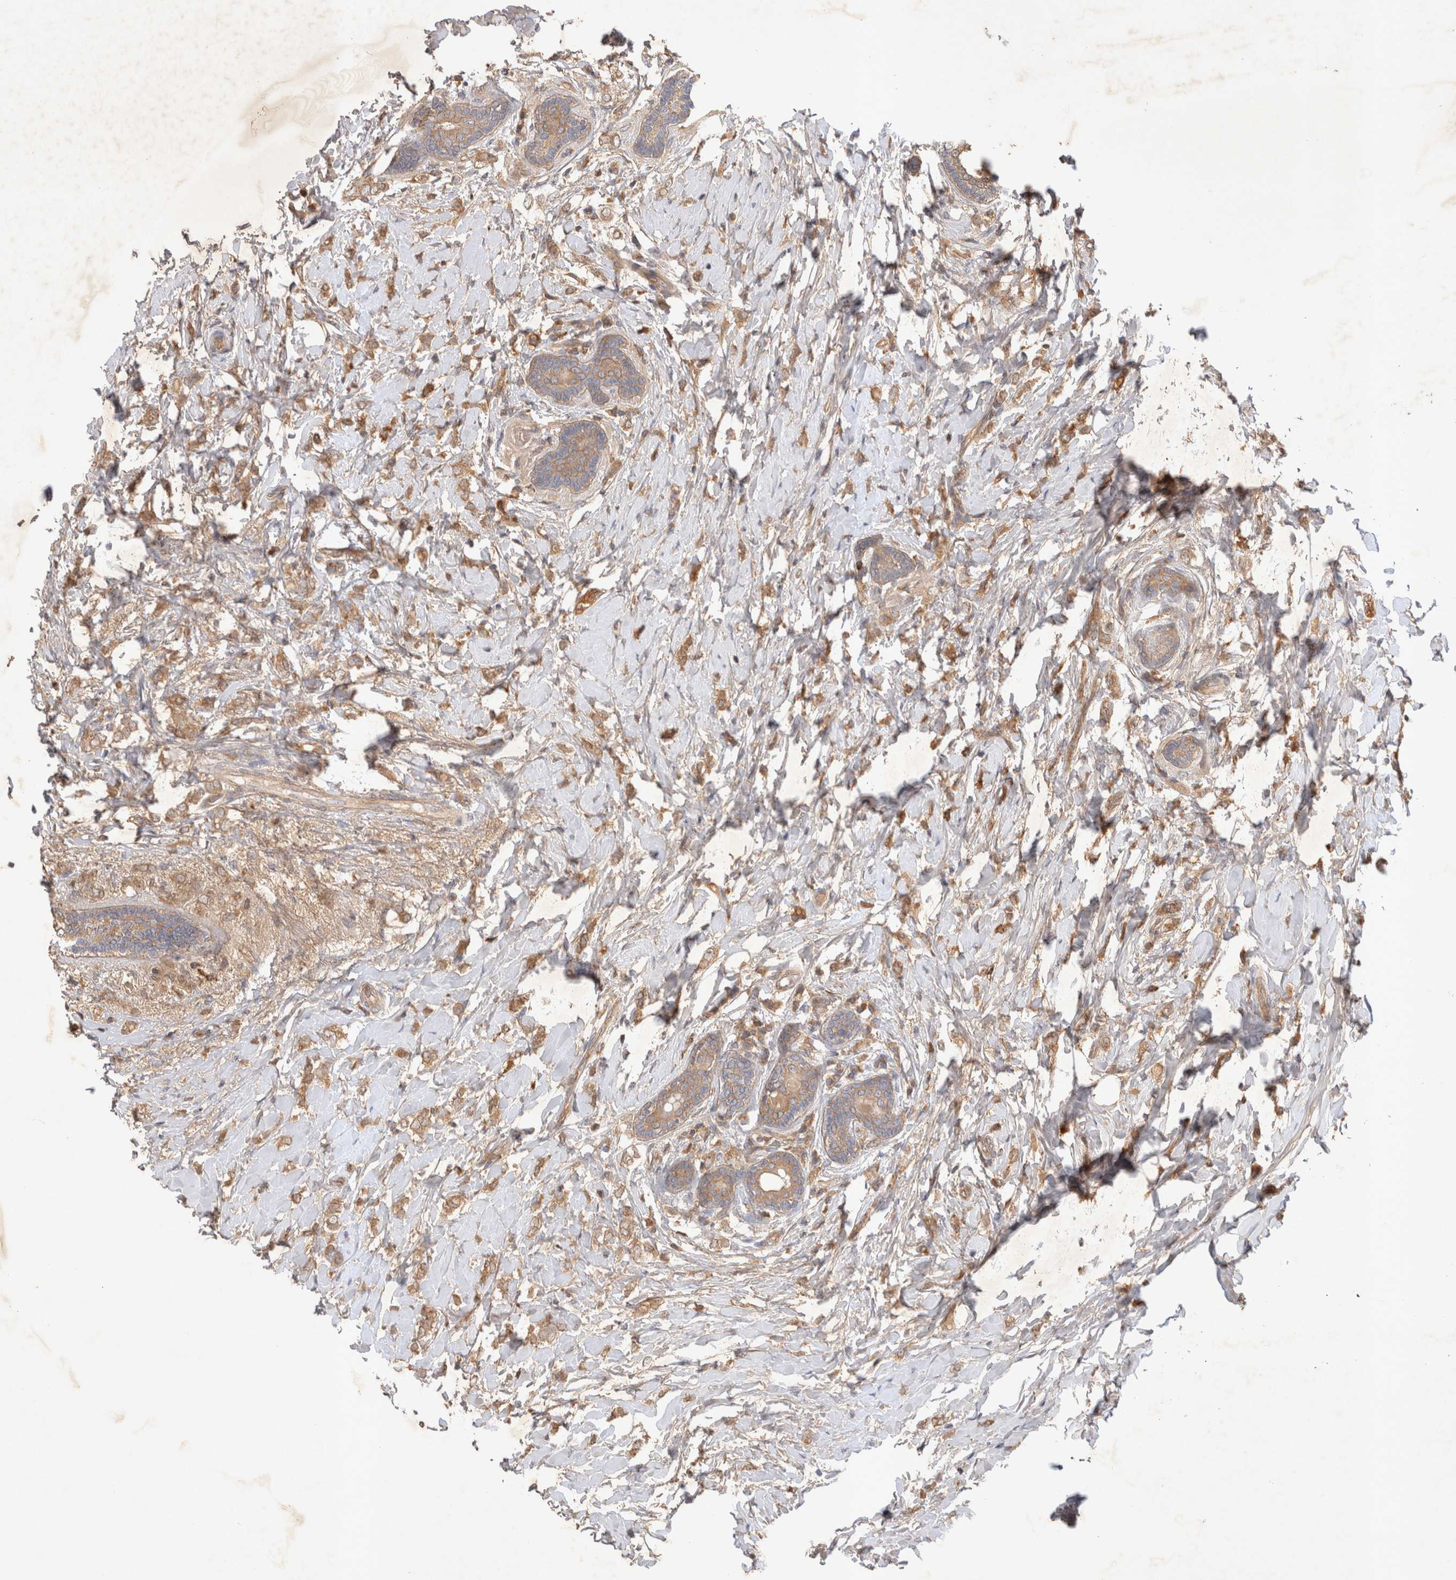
{"staining": {"intensity": "moderate", "quantity": ">75%", "location": "cytoplasmic/membranous"}, "tissue": "breast cancer", "cell_type": "Tumor cells", "image_type": "cancer", "snomed": [{"axis": "morphology", "description": "Normal tissue, NOS"}, {"axis": "morphology", "description": "Lobular carcinoma"}, {"axis": "topography", "description": "Breast"}], "caption": "Immunohistochemical staining of breast lobular carcinoma displays moderate cytoplasmic/membranous protein expression in approximately >75% of tumor cells.", "gene": "YES1", "patient": {"sex": "female", "age": 47}}